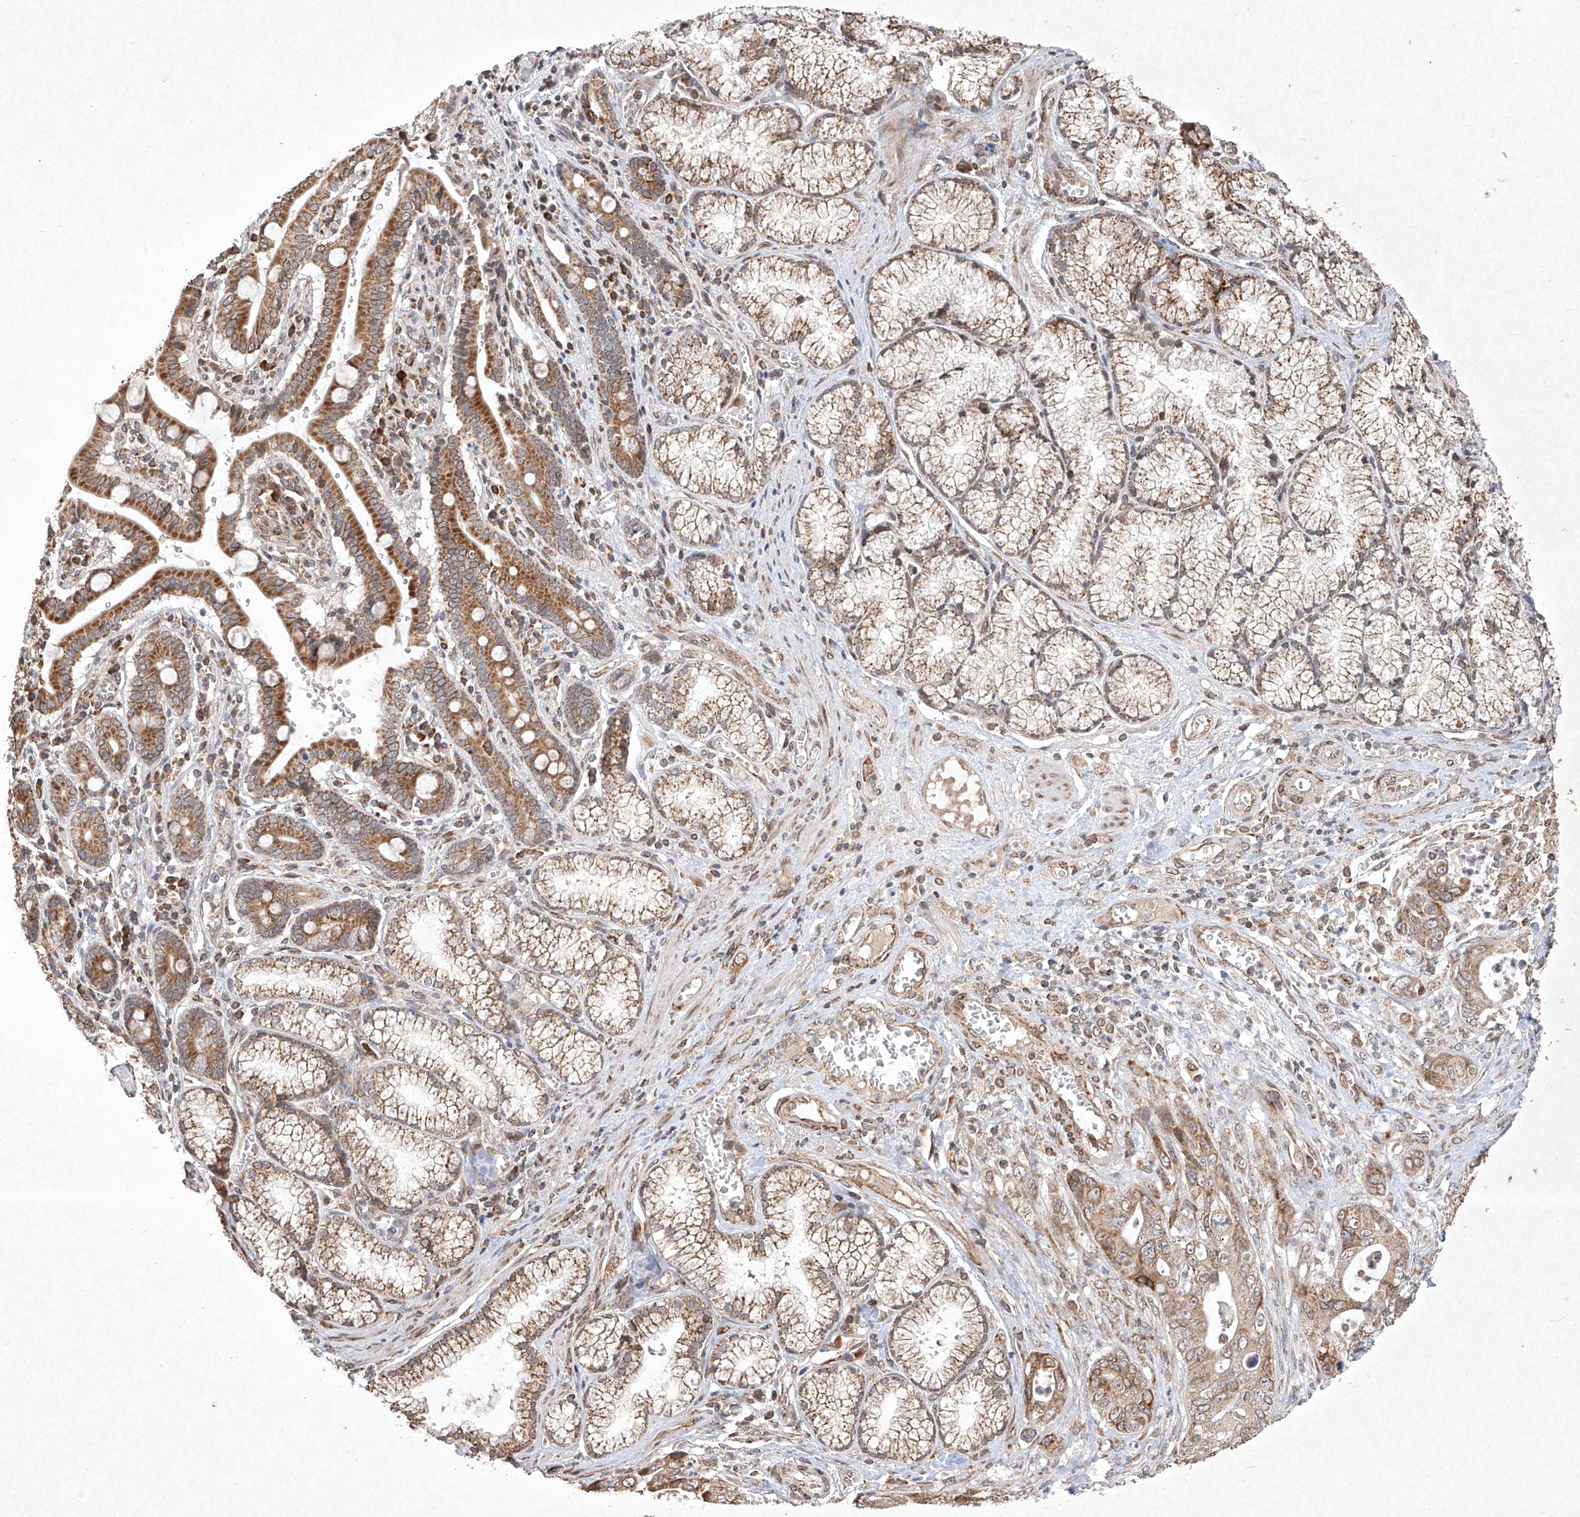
{"staining": {"intensity": "moderate", "quantity": ">75%", "location": "cytoplasmic/membranous"}, "tissue": "pancreatic cancer", "cell_type": "Tumor cells", "image_type": "cancer", "snomed": [{"axis": "morphology", "description": "Adenocarcinoma, NOS"}, {"axis": "topography", "description": "Pancreas"}], "caption": "Immunohistochemistry (IHC) photomicrograph of pancreatic cancer stained for a protein (brown), which shows medium levels of moderate cytoplasmic/membranous expression in about >75% of tumor cells.", "gene": "SEMA3B", "patient": {"sex": "male", "age": 70}}